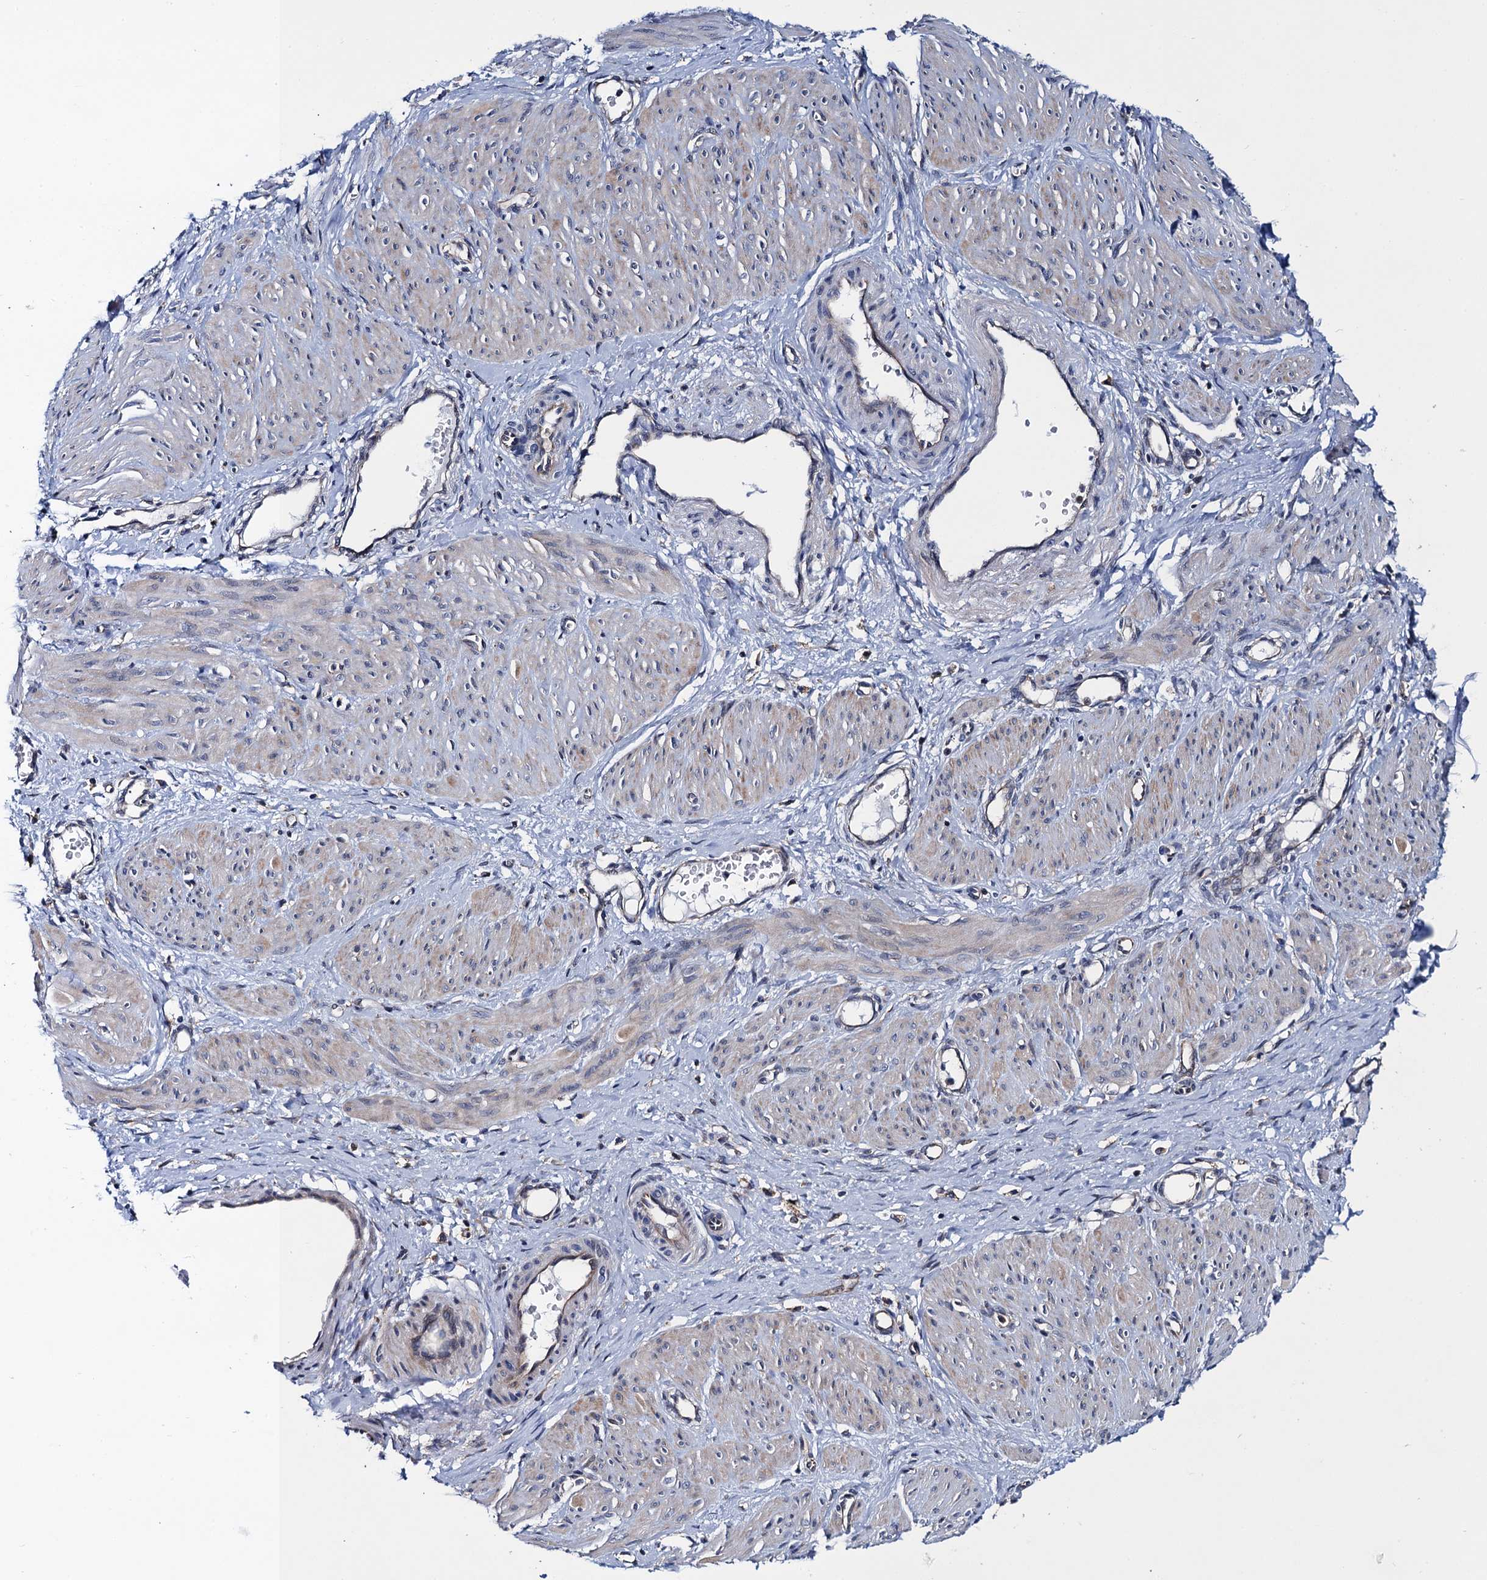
{"staining": {"intensity": "weak", "quantity": "25%-75%", "location": "cytoplasmic/membranous"}, "tissue": "smooth muscle", "cell_type": "Smooth muscle cells", "image_type": "normal", "snomed": [{"axis": "morphology", "description": "Normal tissue, NOS"}, {"axis": "topography", "description": "Endometrium"}], "caption": "A photomicrograph of human smooth muscle stained for a protein displays weak cytoplasmic/membranous brown staining in smooth muscle cells.", "gene": "PGLS", "patient": {"sex": "female", "age": 33}}